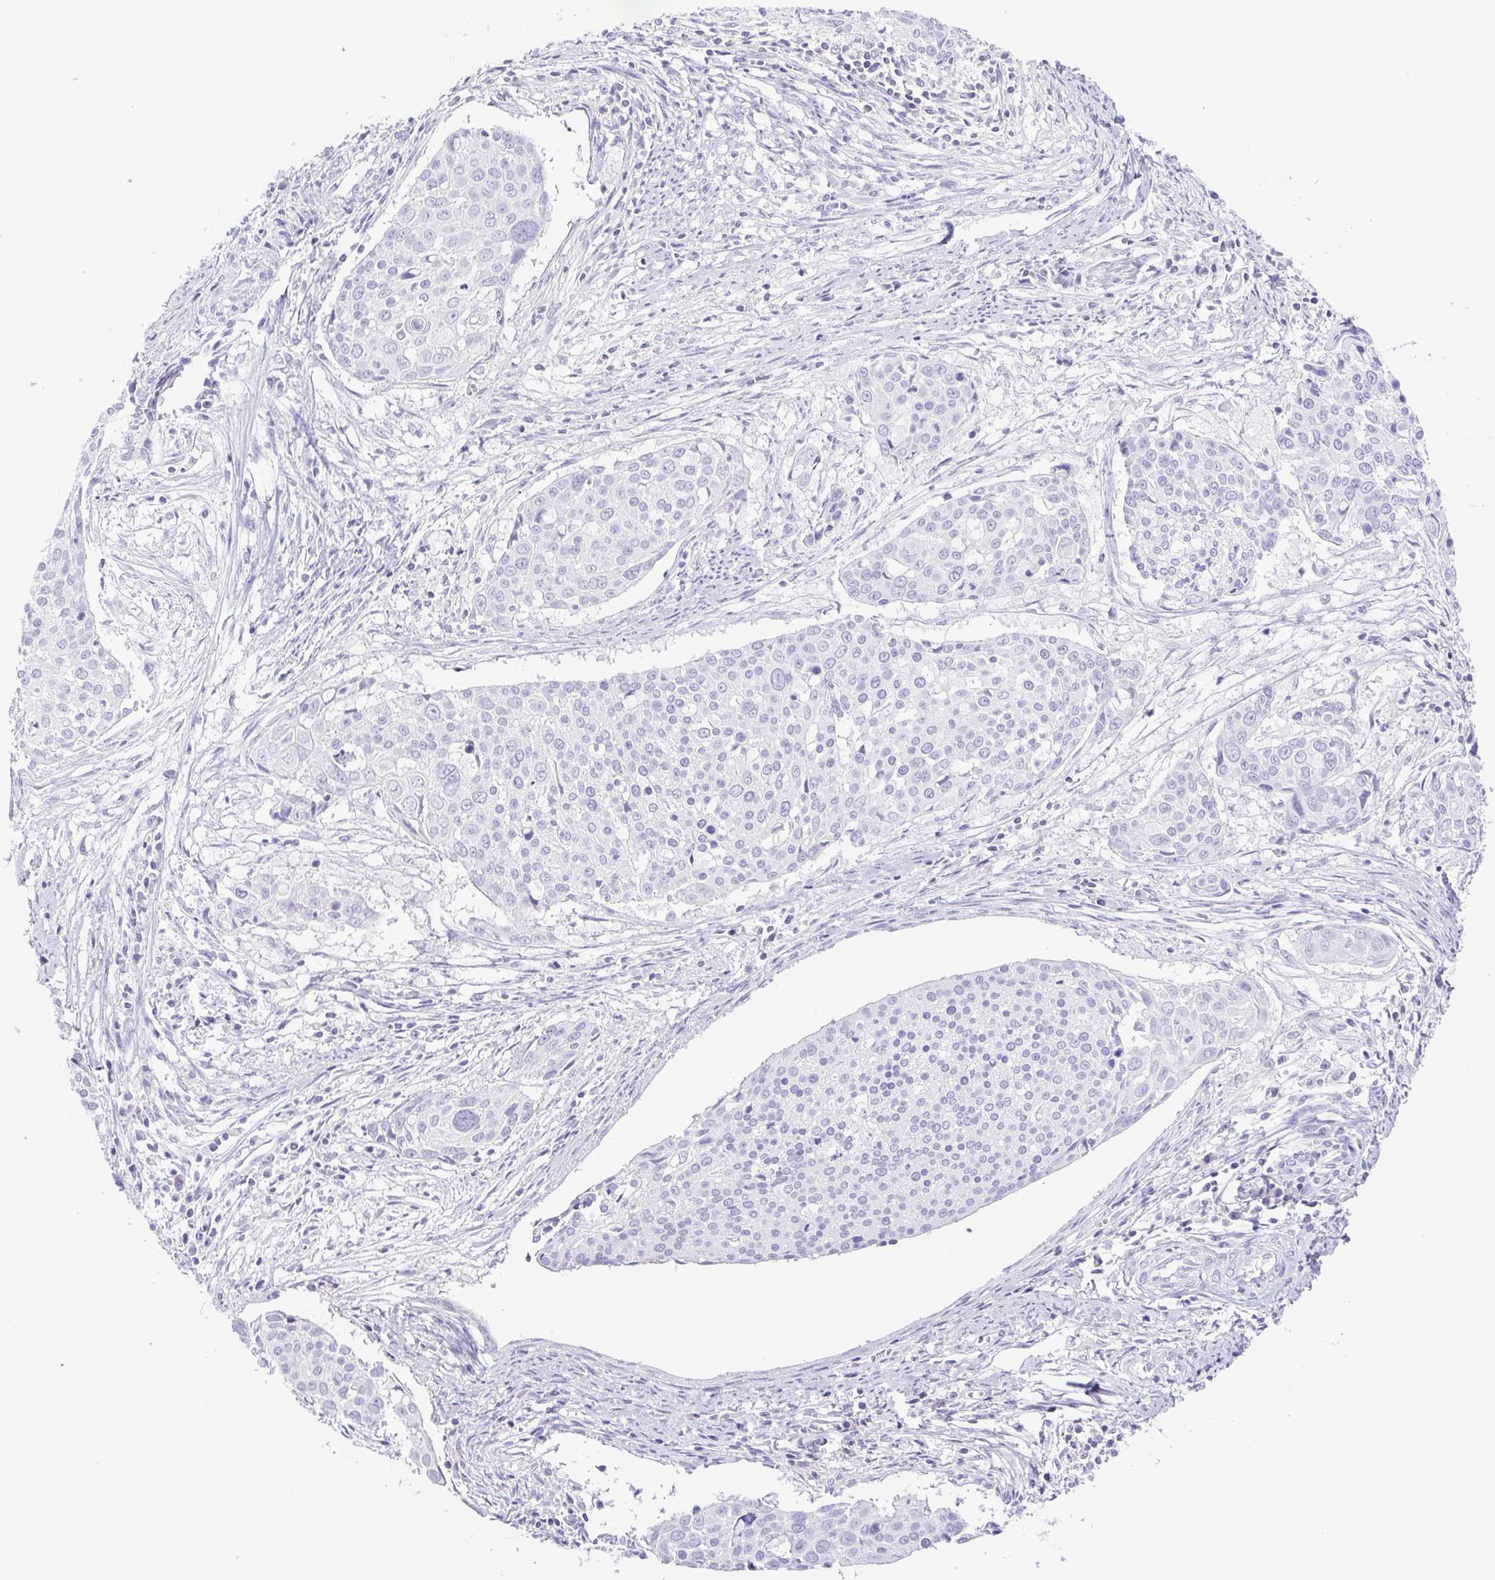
{"staining": {"intensity": "negative", "quantity": "none", "location": "none"}, "tissue": "cervical cancer", "cell_type": "Tumor cells", "image_type": "cancer", "snomed": [{"axis": "morphology", "description": "Squamous cell carcinoma, NOS"}, {"axis": "topography", "description": "Cervix"}], "caption": "This image is of cervical squamous cell carcinoma stained with immunohistochemistry (IHC) to label a protein in brown with the nuclei are counter-stained blue. There is no positivity in tumor cells. (DAB (3,3'-diaminobenzidine) IHC visualized using brightfield microscopy, high magnification).", "gene": "SYNPR", "patient": {"sex": "female", "age": 39}}